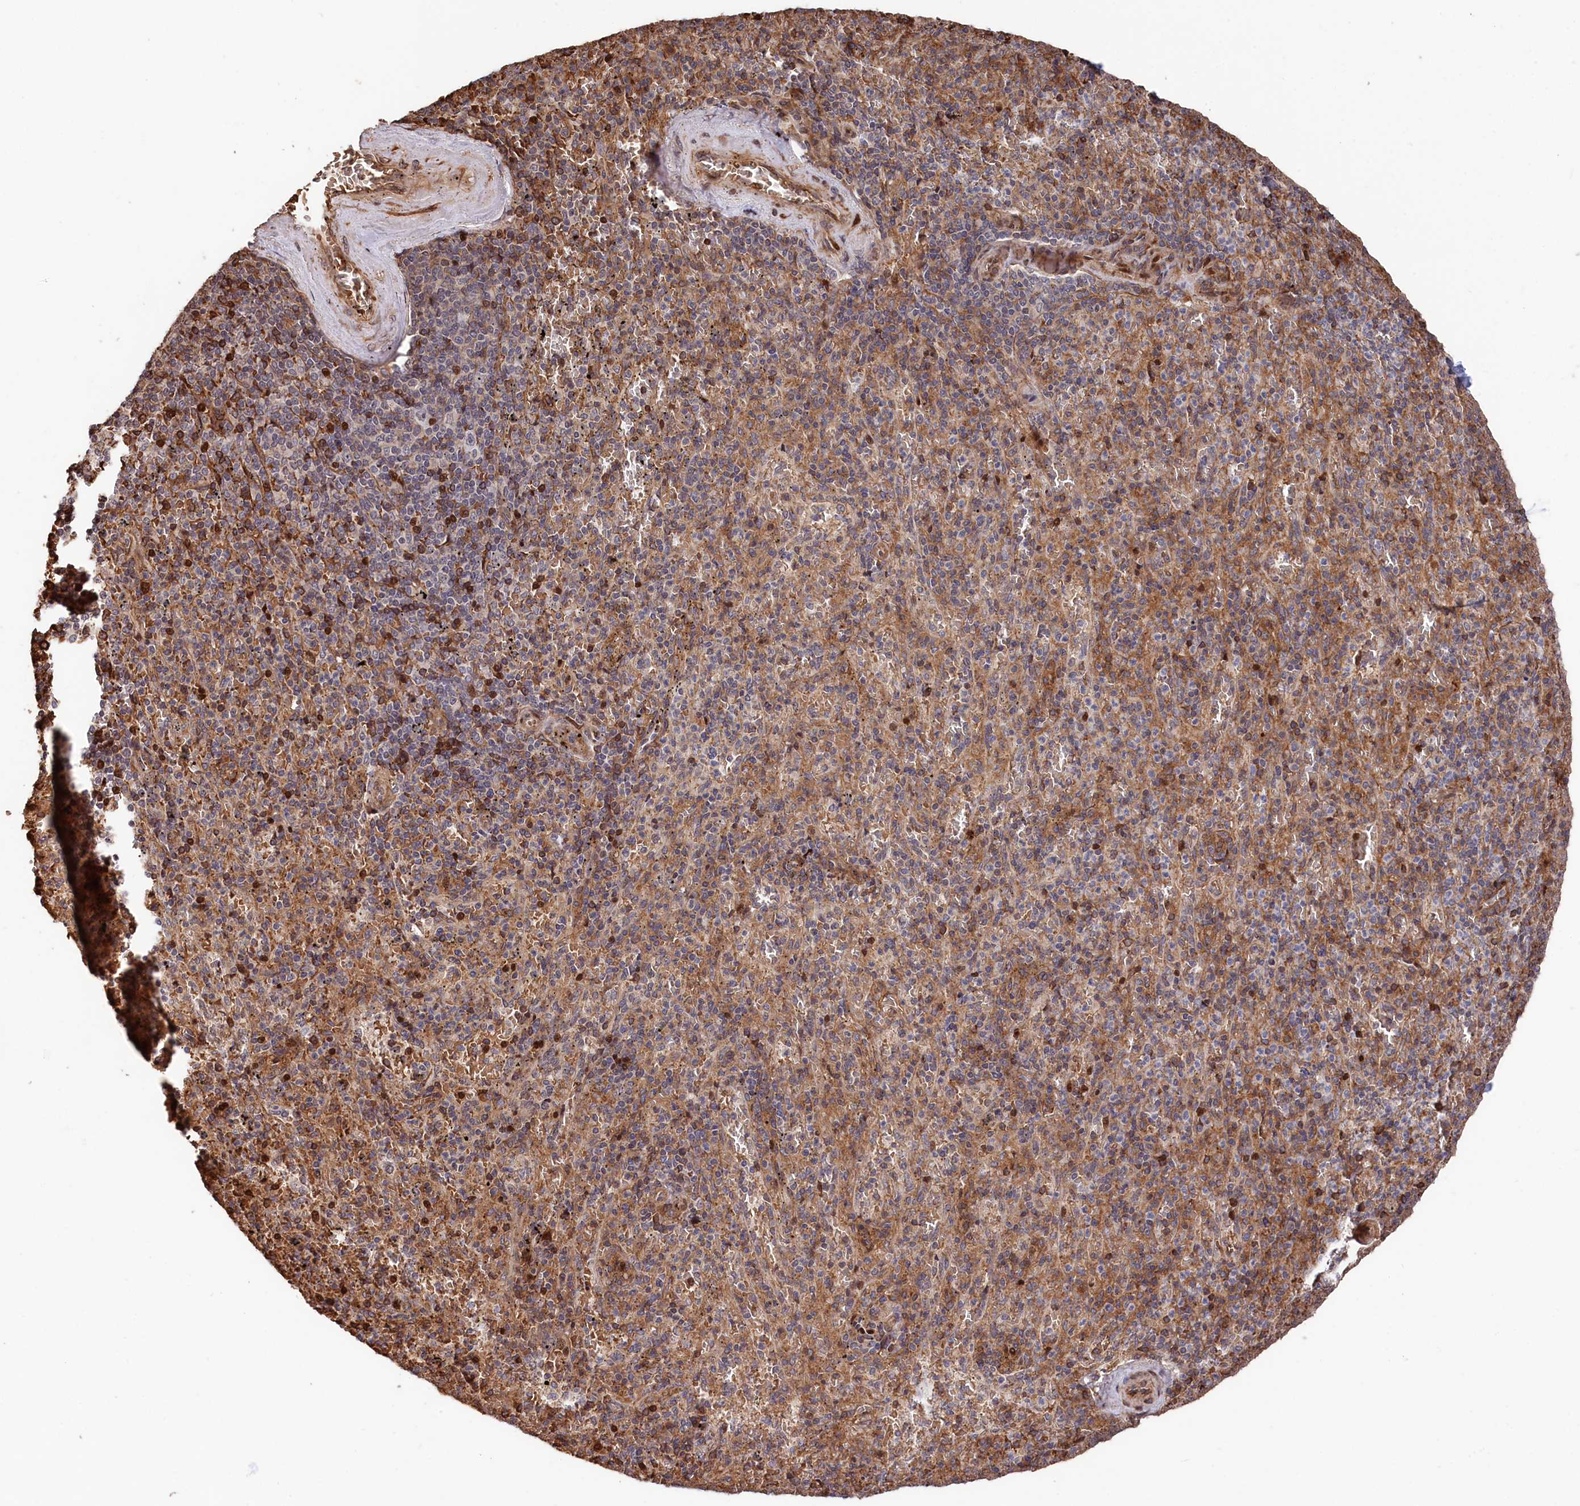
{"staining": {"intensity": "moderate", "quantity": "<25%", "location": "cytoplasmic/membranous"}, "tissue": "spleen", "cell_type": "Cells in red pulp", "image_type": "normal", "snomed": [{"axis": "morphology", "description": "Normal tissue, NOS"}, {"axis": "topography", "description": "Spleen"}], "caption": "Normal spleen exhibits moderate cytoplasmic/membranous staining in about <25% of cells in red pulp Using DAB (3,3'-diaminobenzidine) (brown) and hematoxylin (blue) stains, captured at high magnification using brightfield microscopy..", "gene": "TNKS1BP1", "patient": {"sex": "male", "age": 82}}